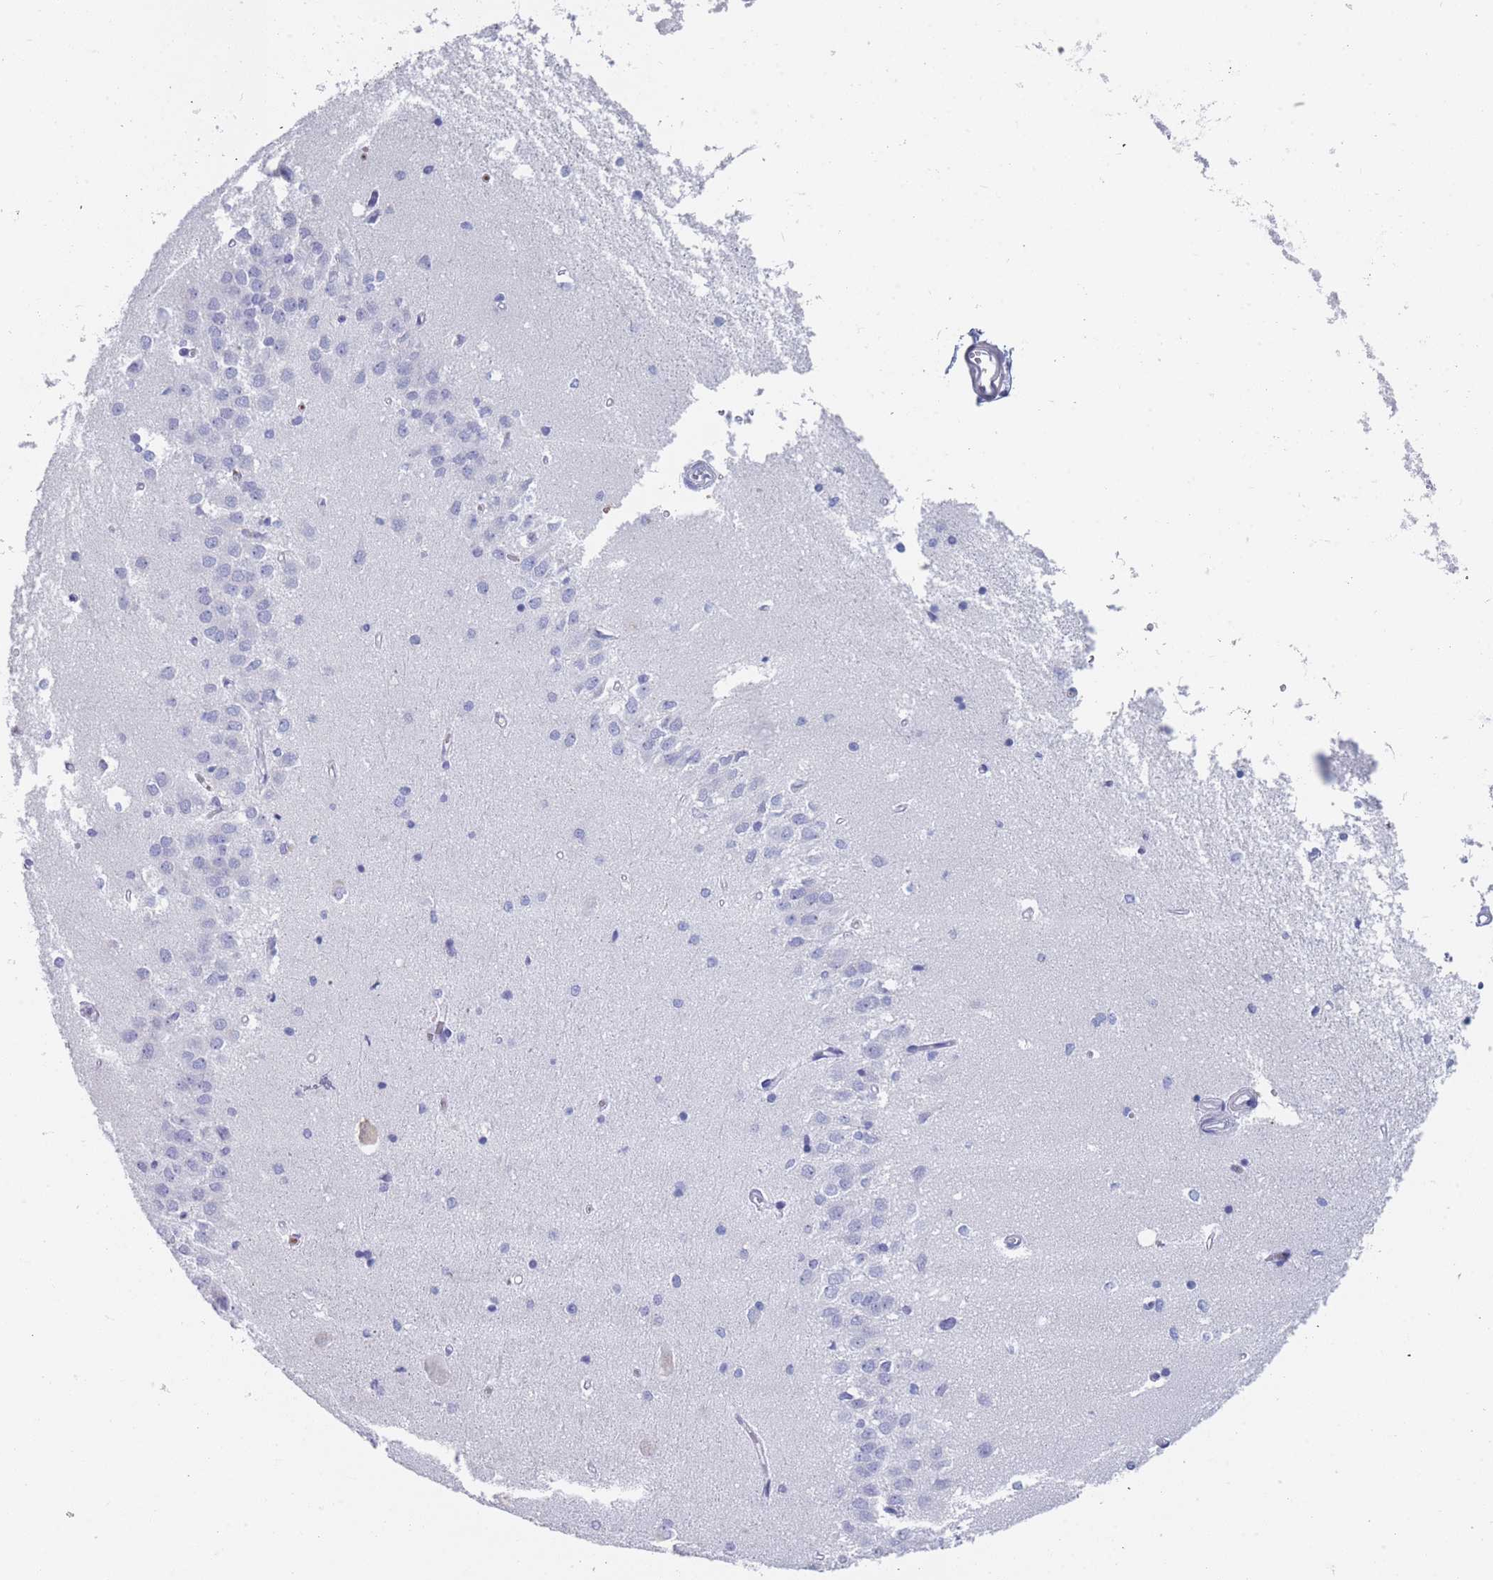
{"staining": {"intensity": "negative", "quantity": "none", "location": "none"}, "tissue": "hippocampus", "cell_type": "Glial cells", "image_type": "normal", "snomed": [{"axis": "morphology", "description": "Normal tissue, NOS"}, {"axis": "topography", "description": "Hippocampus"}], "caption": "Histopathology image shows no protein staining in glial cells of normal hippocampus.", "gene": "OR5D16", "patient": {"sex": "male", "age": 45}}